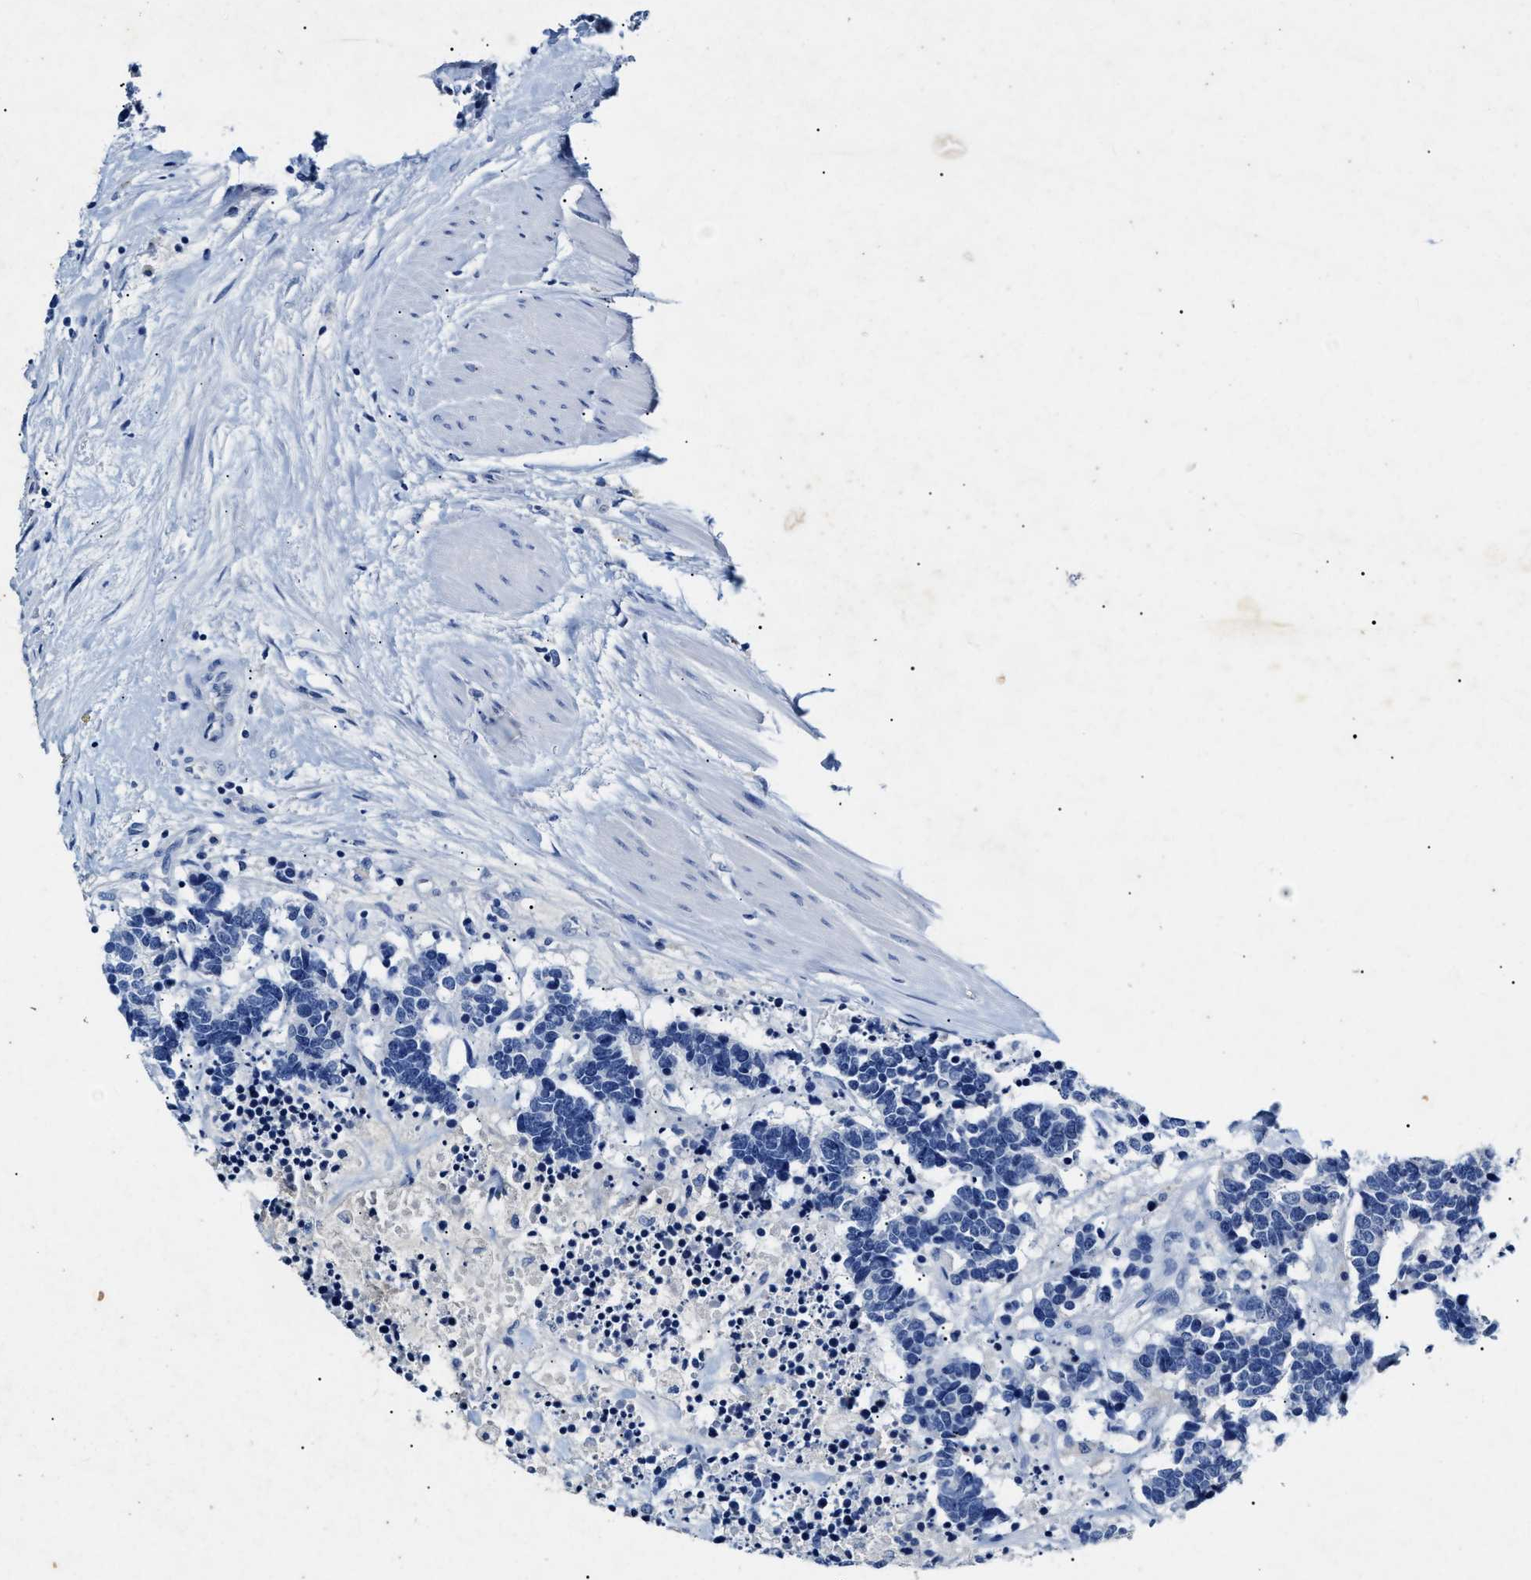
{"staining": {"intensity": "negative", "quantity": "none", "location": "none"}, "tissue": "carcinoid", "cell_type": "Tumor cells", "image_type": "cancer", "snomed": [{"axis": "morphology", "description": "Carcinoma, NOS"}, {"axis": "morphology", "description": "Carcinoid, malignant, NOS"}, {"axis": "topography", "description": "Urinary bladder"}], "caption": "Immunohistochemistry (IHC) photomicrograph of human carcinoid stained for a protein (brown), which shows no expression in tumor cells.", "gene": "LRRC8E", "patient": {"sex": "male", "age": 57}}